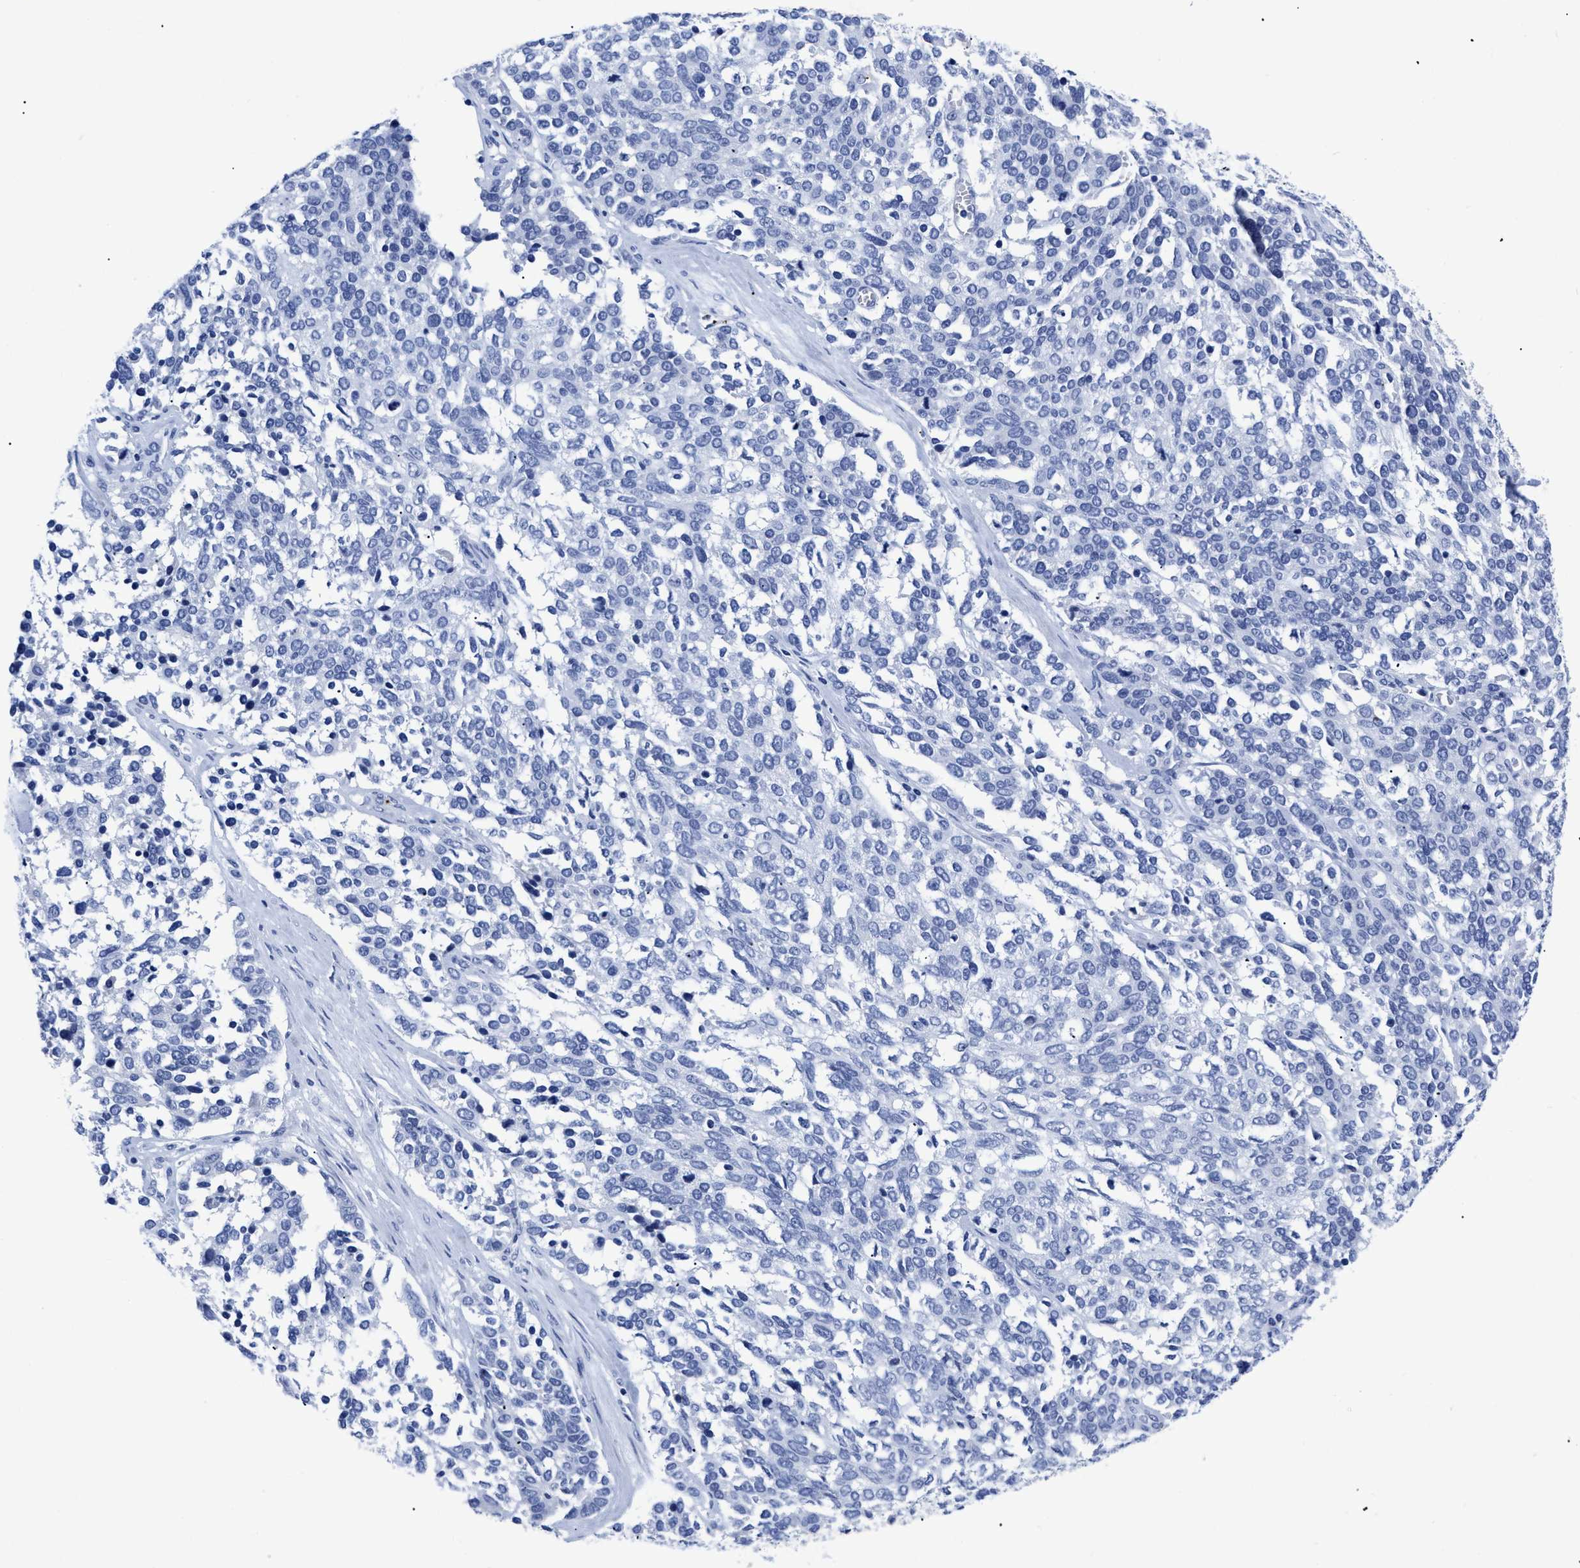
{"staining": {"intensity": "negative", "quantity": "none", "location": "none"}, "tissue": "ovarian cancer", "cell_type": "Tumor cells", "image_type": "cancer", "snomed": [{"axis": "morphology", "description": "Cystadenocarcinoma, serous, NOS"}, {"axis": "topography", "description": "Ovary"}], "caption": "A photomicrograph of ovarian serous cystadenocarcinoma stained for a protein reveals no brown staining in tumor cells.", "gene": "TREML1", "patient": {"sex": "female", "age": 44}}